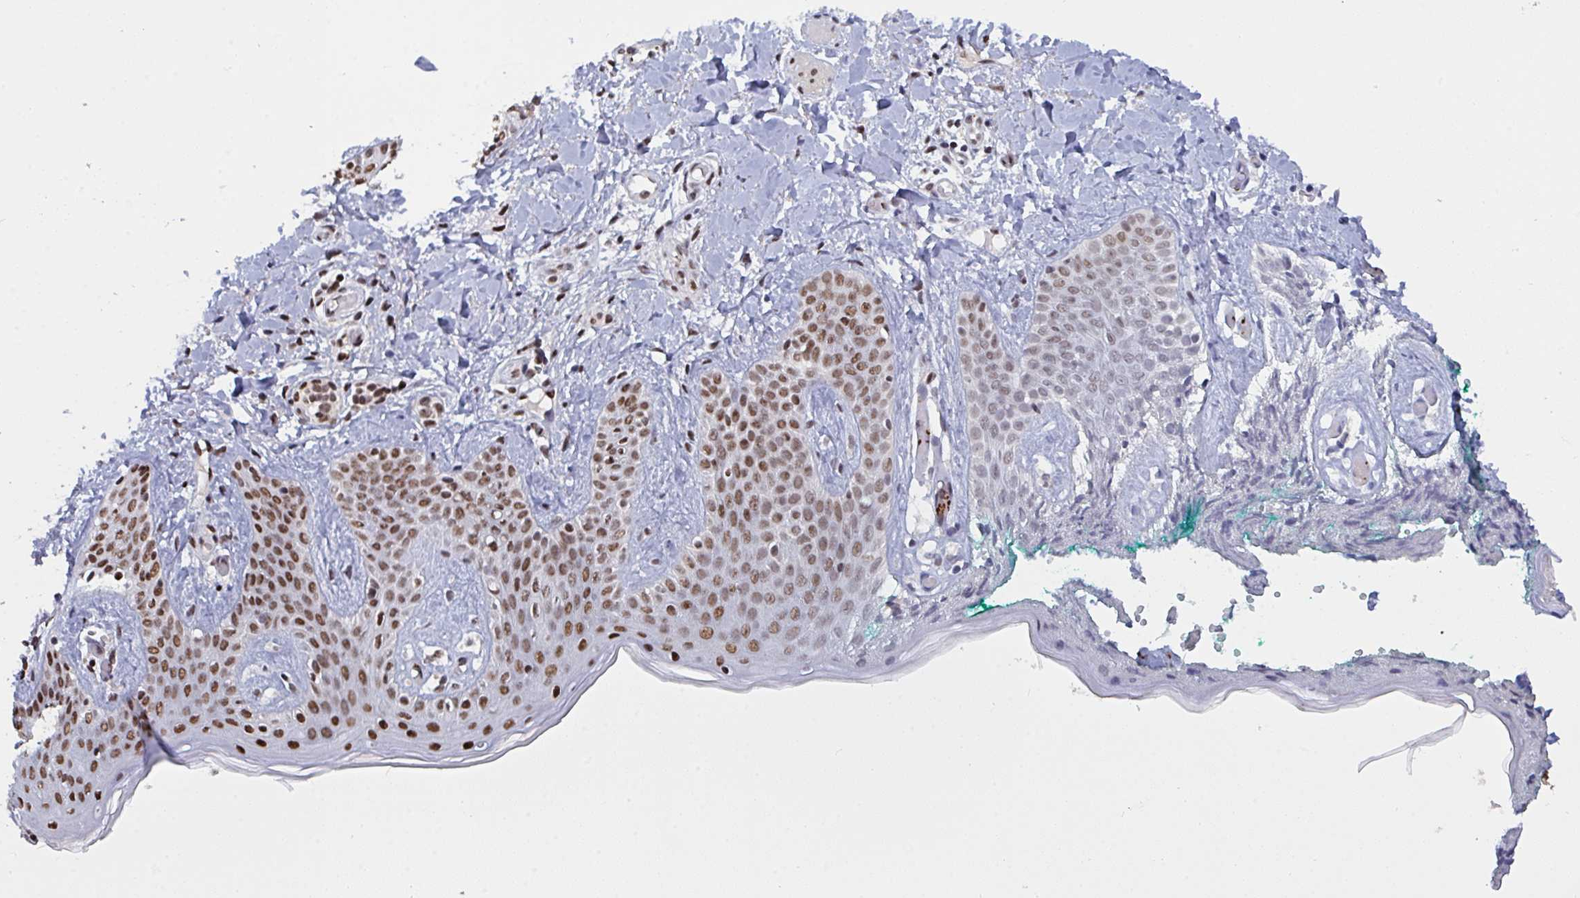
{"staining": {"intensity": "strong", "quantity": ">75%", "location": "nuclear"}, "tissue": "skin", "cell_type": "Fibroblasts", "image_type": "normal", "snomed": [{"axis": "morphology", "description": "Normal tissue, NOS"}, {"axis": "topography", "description": "Skin"}], "caption": "The image shows immunohistochemical staining of benign skin. There is strong nuclear staining is present in about >75% of fibroblasts.", "gene": "ZNF607", "patient": {"sex": "male", "age": 16}}